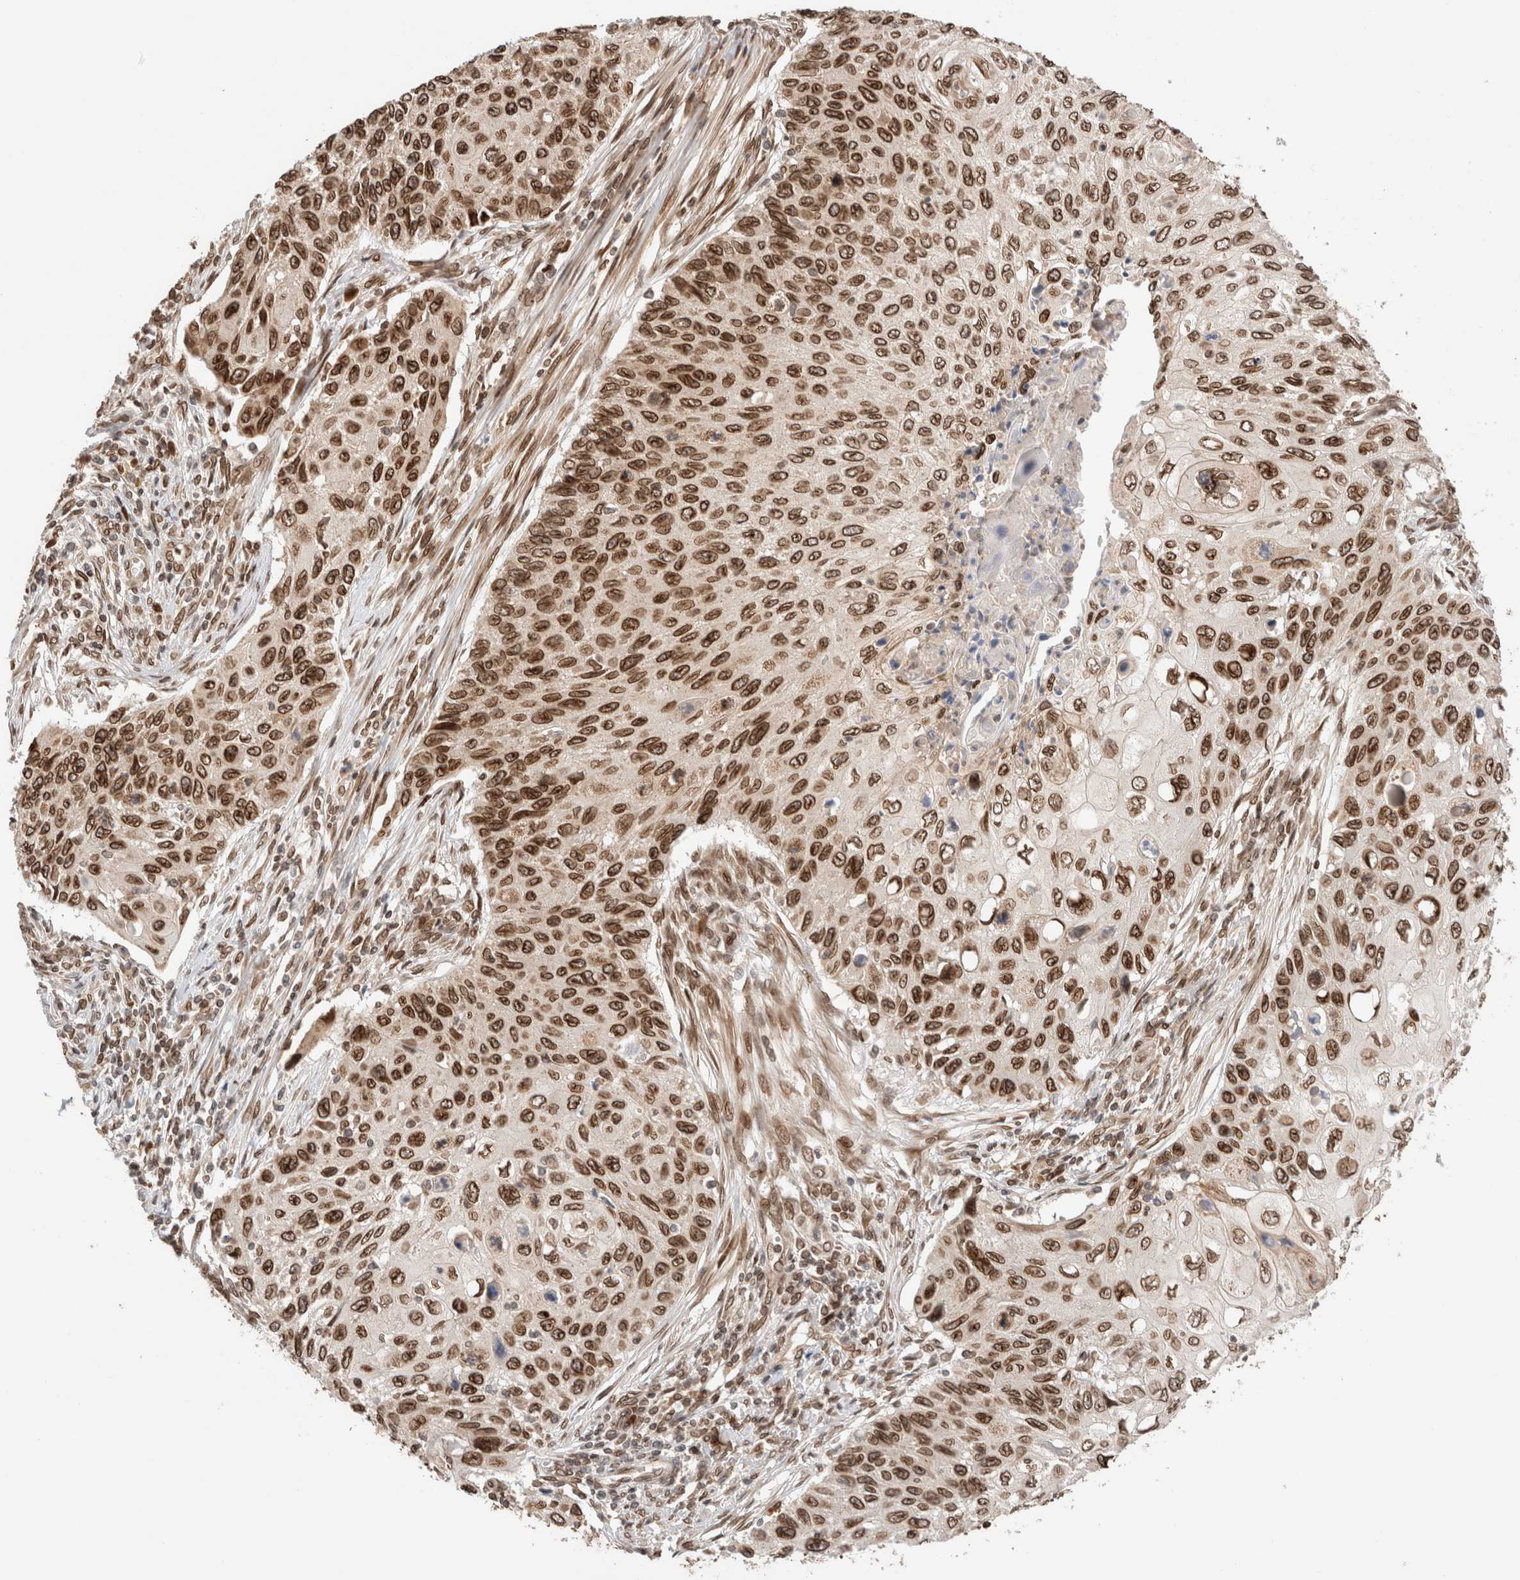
{"staining": {"intensity": "strong", "quantity": ">75%", "location": "cytoplasmic/membranous,nuclear"}, "tissue": "cervical cancer", "cell_type": "Tumor cells", "image_type": "cancer", "snomed": [{"axis": "morphology", "description": "Squamous cell carcinoma, NOS"}, {"axis": "topography", "description": "Cervix"}], "caption": "Human cervical cancer stained with a brown dye displays strong cytoplasmic/membranous and nuclear positive staining in approximately >75% of tumor cells.", "gene": "TPR", "patient": {"sex": "female", "age": 70}}